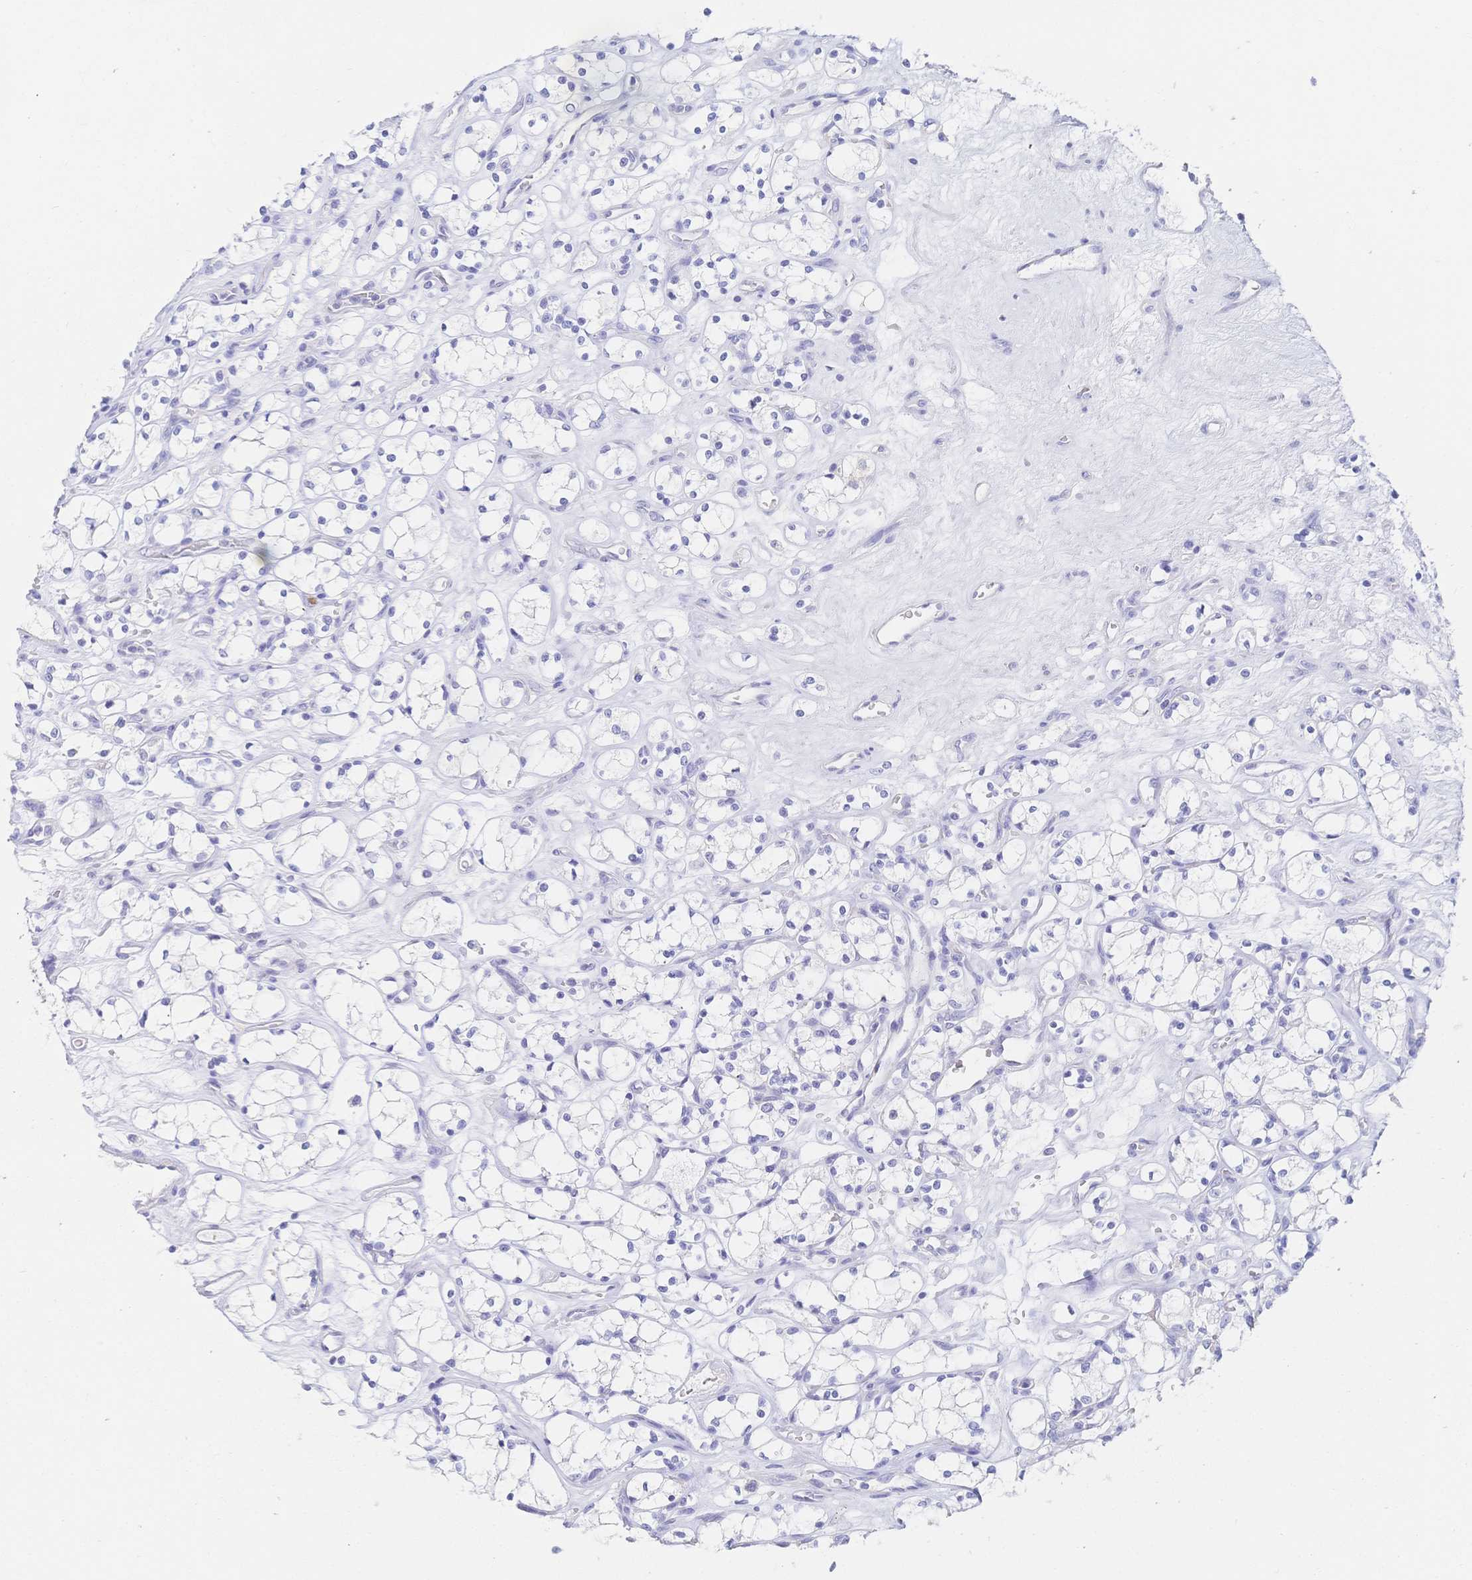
{"staining": {"intensity": "negative", "quantity": "none", "location": "none"}, "tissue": "renal cancer", "cell_type": "Tumor cells", "image_type": "cancer", "snomed": [{"axis": "morphology", "description": "Adenocarcinoma, NOS"}, {"axis": "topography", "description": "Kidney"}], "caption": "Immunohistochemical staining of human adenocarcinoma (renal) demonstrates no significant expression in tumor cells.", "gene": "RRM1", "patient": {"sex": "female", "age": 69}}